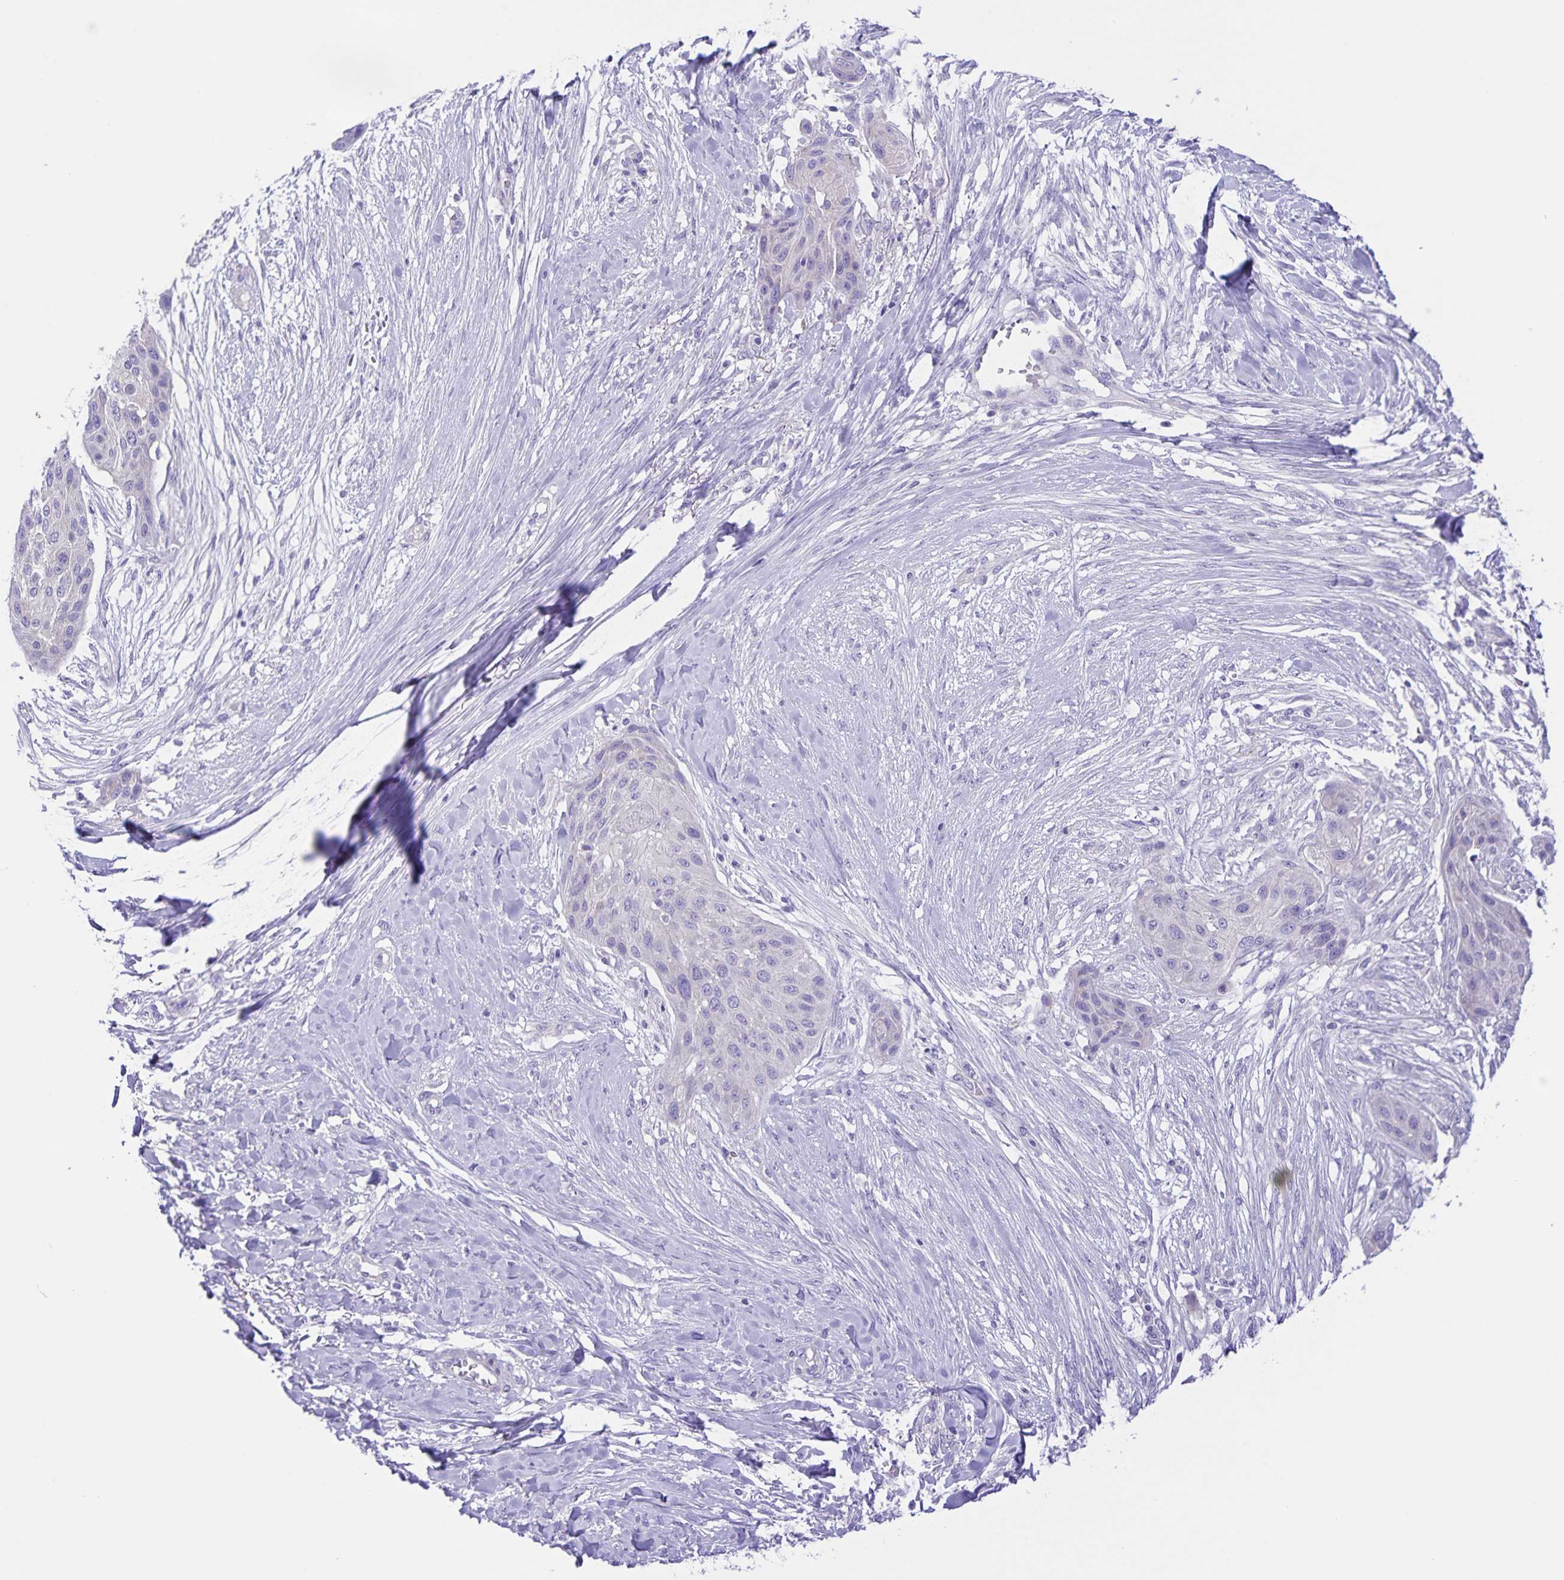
{"staining": {"intensity": "negative", "quantity": "none", "location": "none"}, "tissue": "skin cancer", "cell_type": "Tumor cells", "image_type": "cancer", "snomed": [{"axis": "morphology", "description": "Squamous cell carcinoma, NOS"}, {"axis": "topography", "description": "Skin"}], "caption": "DAB immunohistochemical staining of human skin cancer shows no significant expression in tumor cells.", "gene": "CAPSL", "patient": {"sex": "female", "age": 87}}